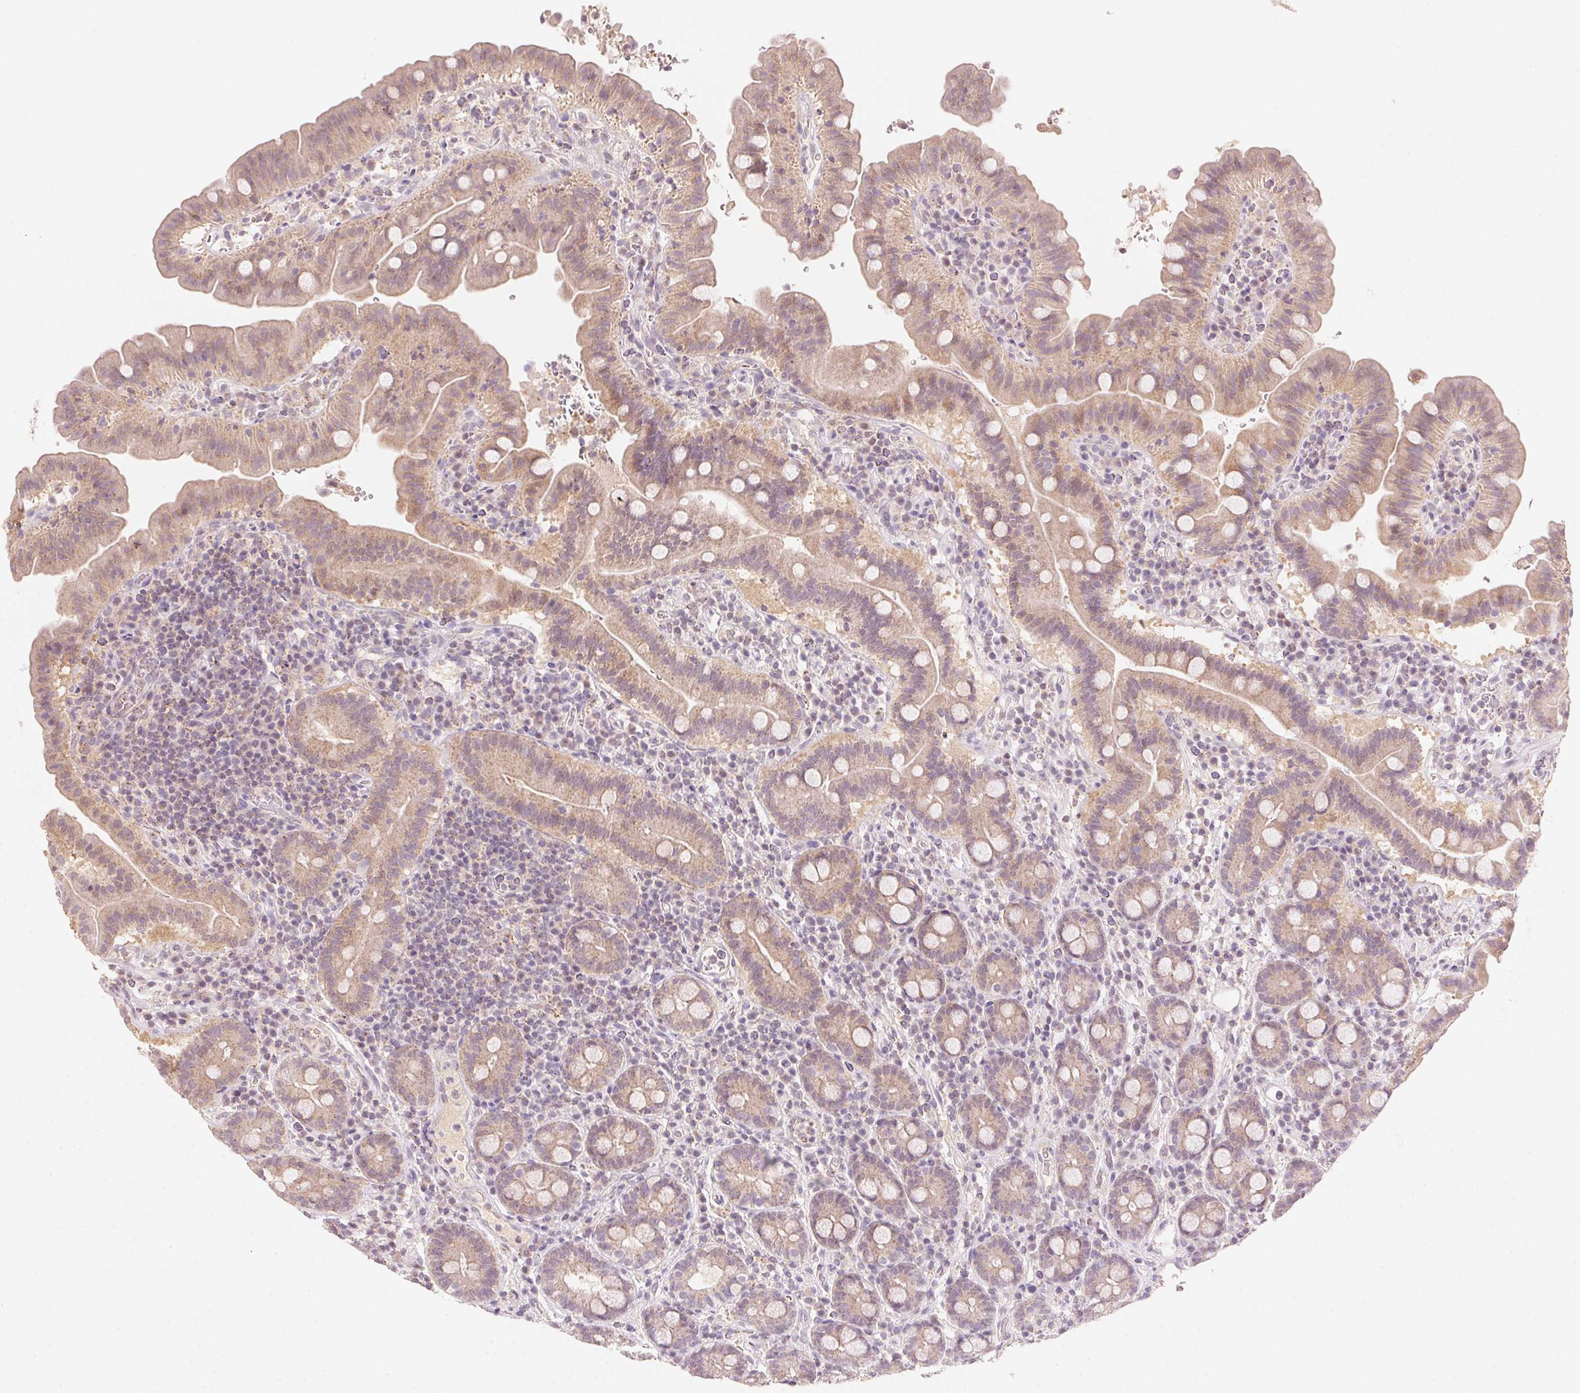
{"staining": {"intensity": "weak", "quantity": ">75%", "location": "cytoplasmic/membranous"}, "tissue": "small intestine", "cell_type": "Glandular cells", "image_type": "normal", "snomed": [{"axis": "morphology", "description": "Normal tissue, NOS"}, {"axis": "topography", "description": "Small intestine"}], "caption": "Immunohistochemistry image of unremarkable human small intestine stained for a protein (brown), which reveals low levels of weak cytoplasmic/membranous expression in approximately >75% of glandular cells.", "gene": "HOXB13", "patient": {"sex": "male", "age": 26}}